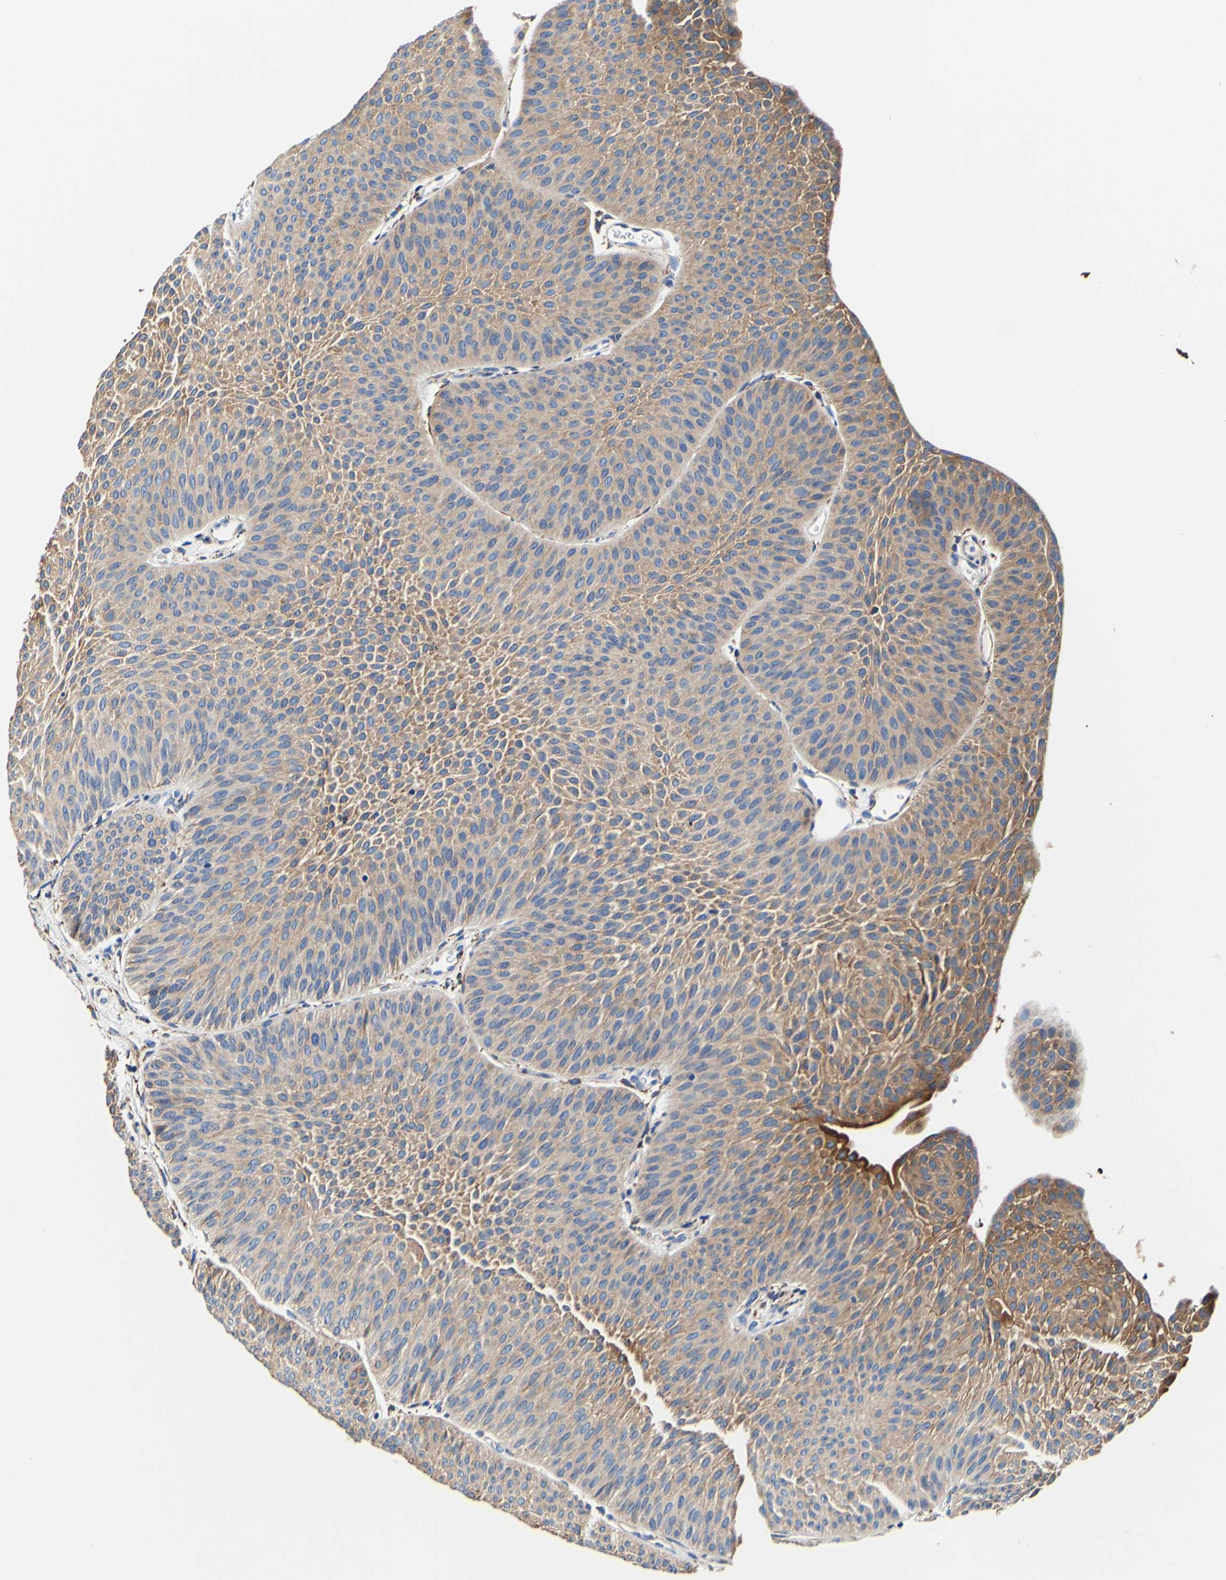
{"staining": {"intensity": "weak", "quantity": ">75%", "location": "cytoplasmic/membranous"}, "tissue": "urothelial cancer", "cell_type": "Tumor cells", "image_type": "cancer", "snomed": [{"axis": "morphology", "description": "Urothelial carcinoma, Low grade"}, {"axis": "topography", "description": "Urinary bladder"}], "caption": "Human urothelial carcinoma (low-grade) stained with a brown dye reveals weak cytoplasmic/membranous positive positivity in about >75% of tumor cells.", "gene": "P4HB", "patient": {"sex": "female", "age": 60}}